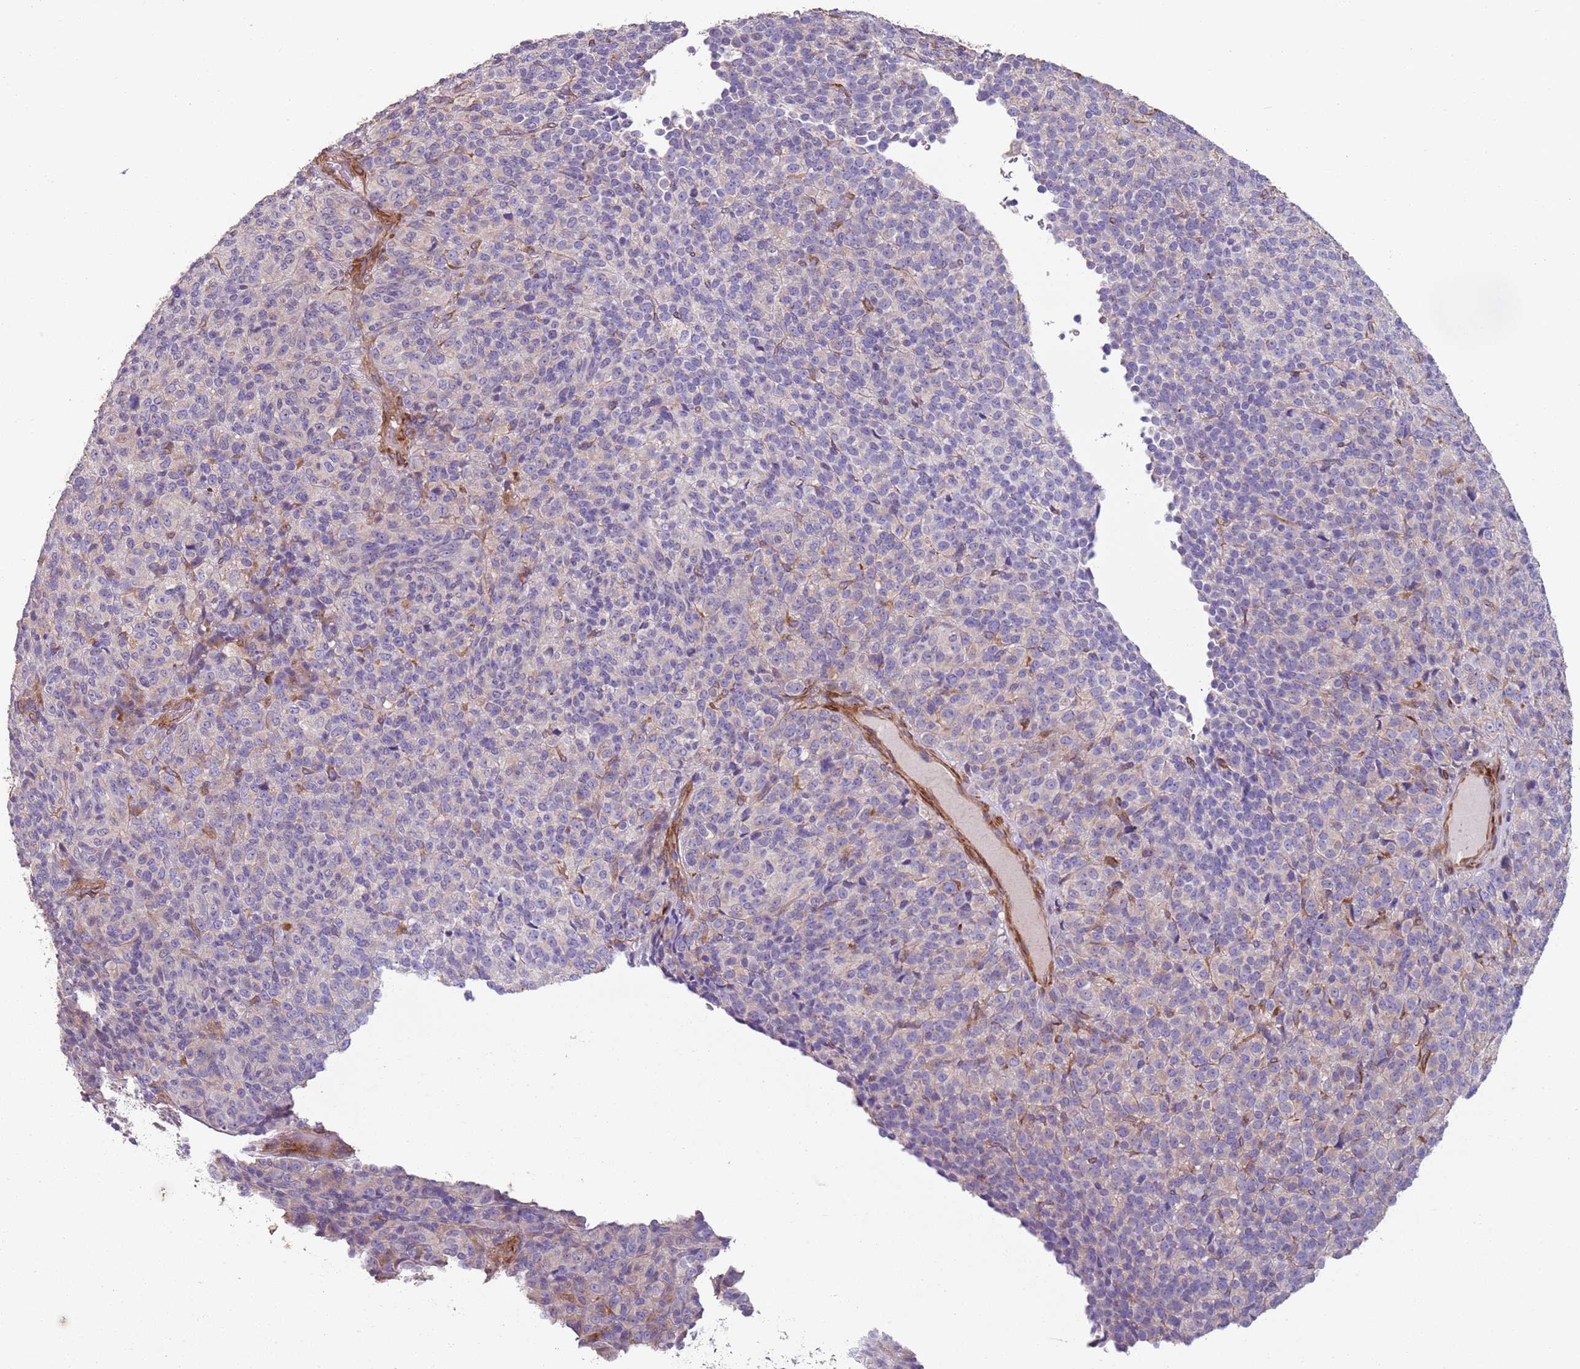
{"staining": {"intensity": "negative", "quantity": "none", "location": "none"}, "tissue": "melanoma", "cell_type": "Tumor cells", "image_type": "cancer", "snomed": [{"axis": "morphology", "description": "Malignant melanoma, Metastatic site"}, {"axis": "topography", "description": "Brain"}], "caption": "This is an IHC micrograph of human malignant melanoma (metastatic site). There is no staining in tumor cells.", "gene": "PHLPP2", "patient": {"sex": "female", "age": 56}}